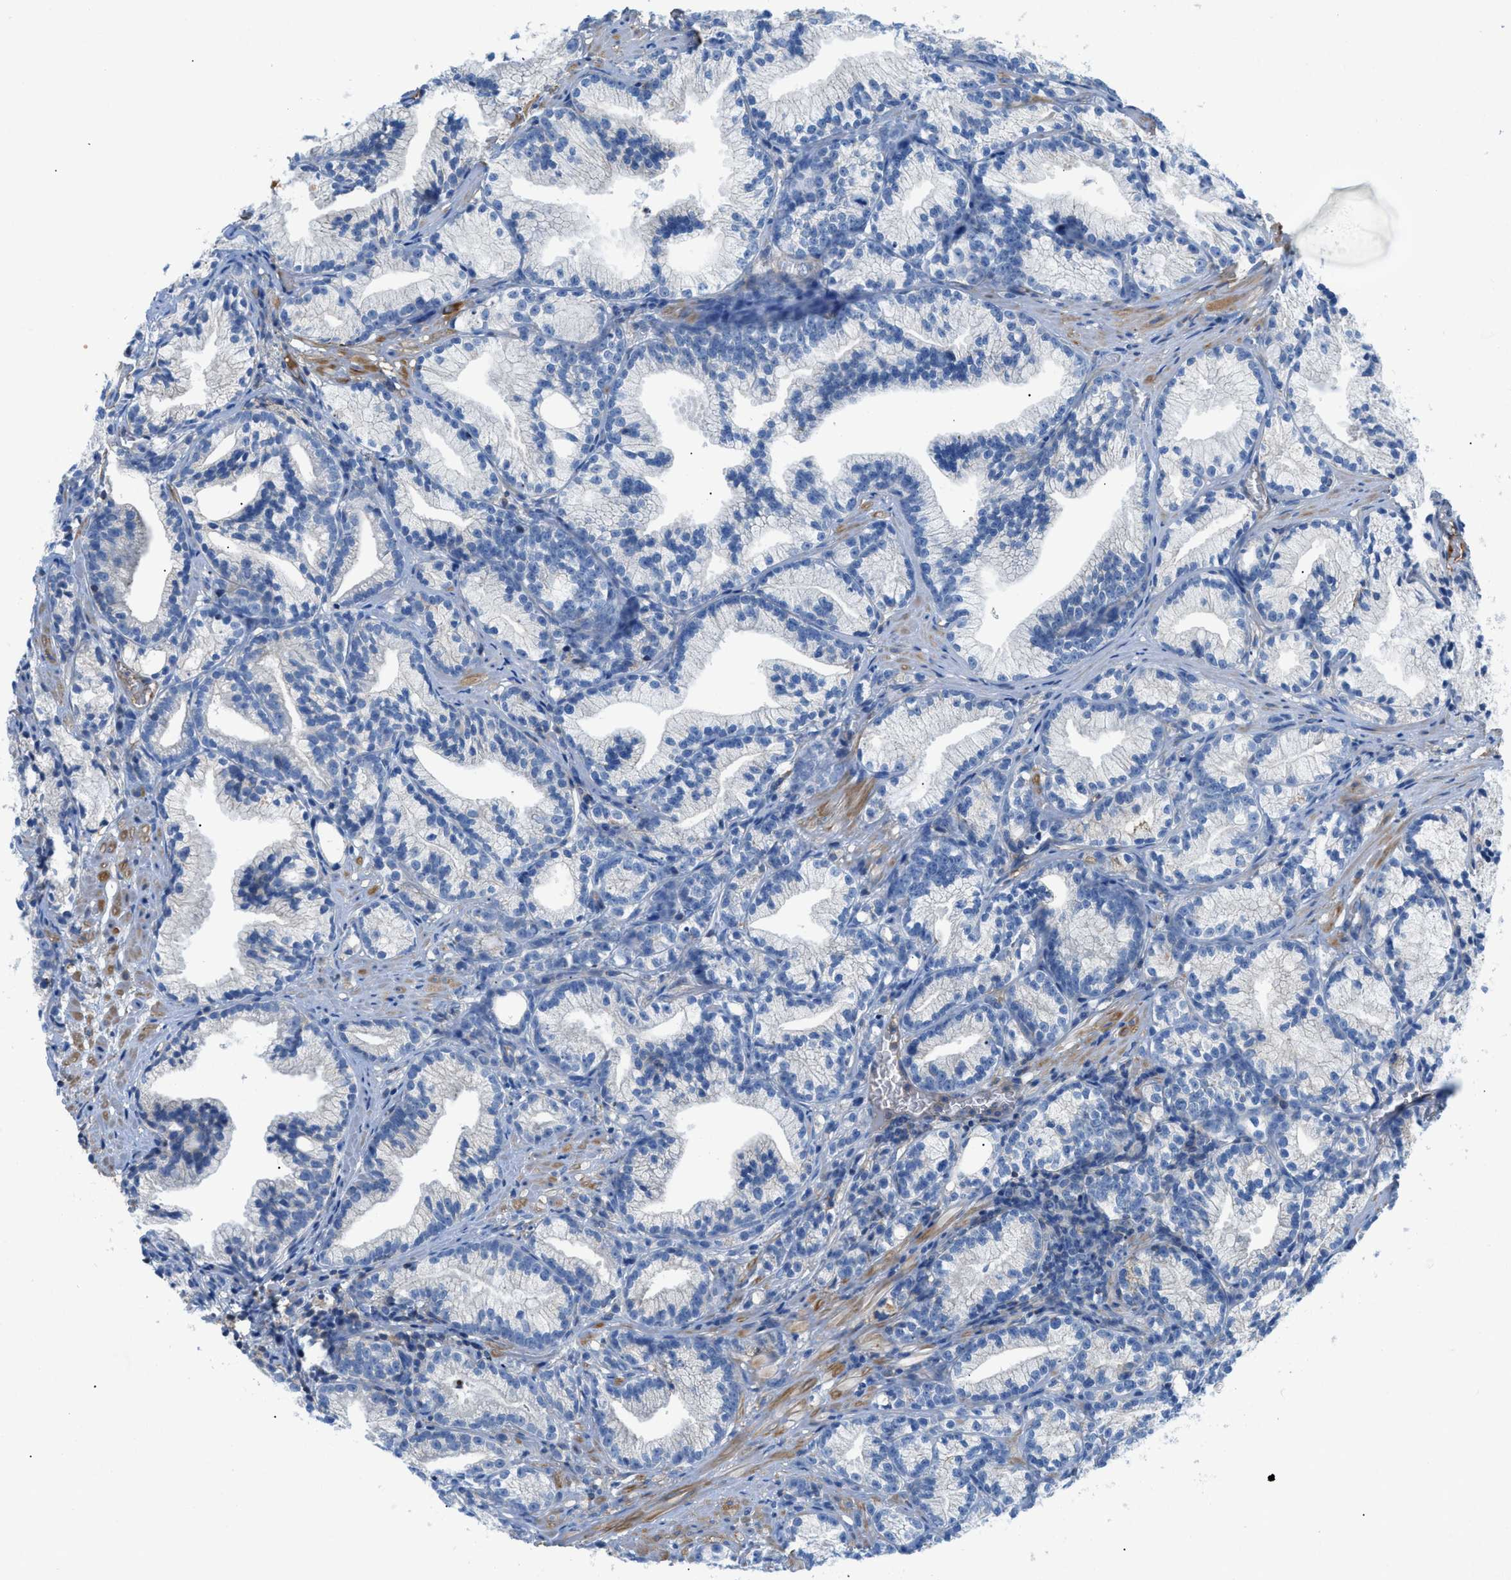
{"staining": {"intensity": "negative", "quantity": "none", "location": "none"}, "tissue": "prostate cancer", "cell_type": "Tumor cells", "image_type": "cancer", "snomed": [{"axis": "morphology", "description": "Adenocarcinoma, Low grade"}, {"axis": "topography", "description": "Prostate"}], "caption": "Immunohistochemistry histopathology image of neoplastic tissue: human prostate adenocarcinoma (low-grade) stained with DAB reveals no significant protein expression in tumor cells.", "gene": "ATP6V0D1", "patient": {"sex": "male", "age": 89}}